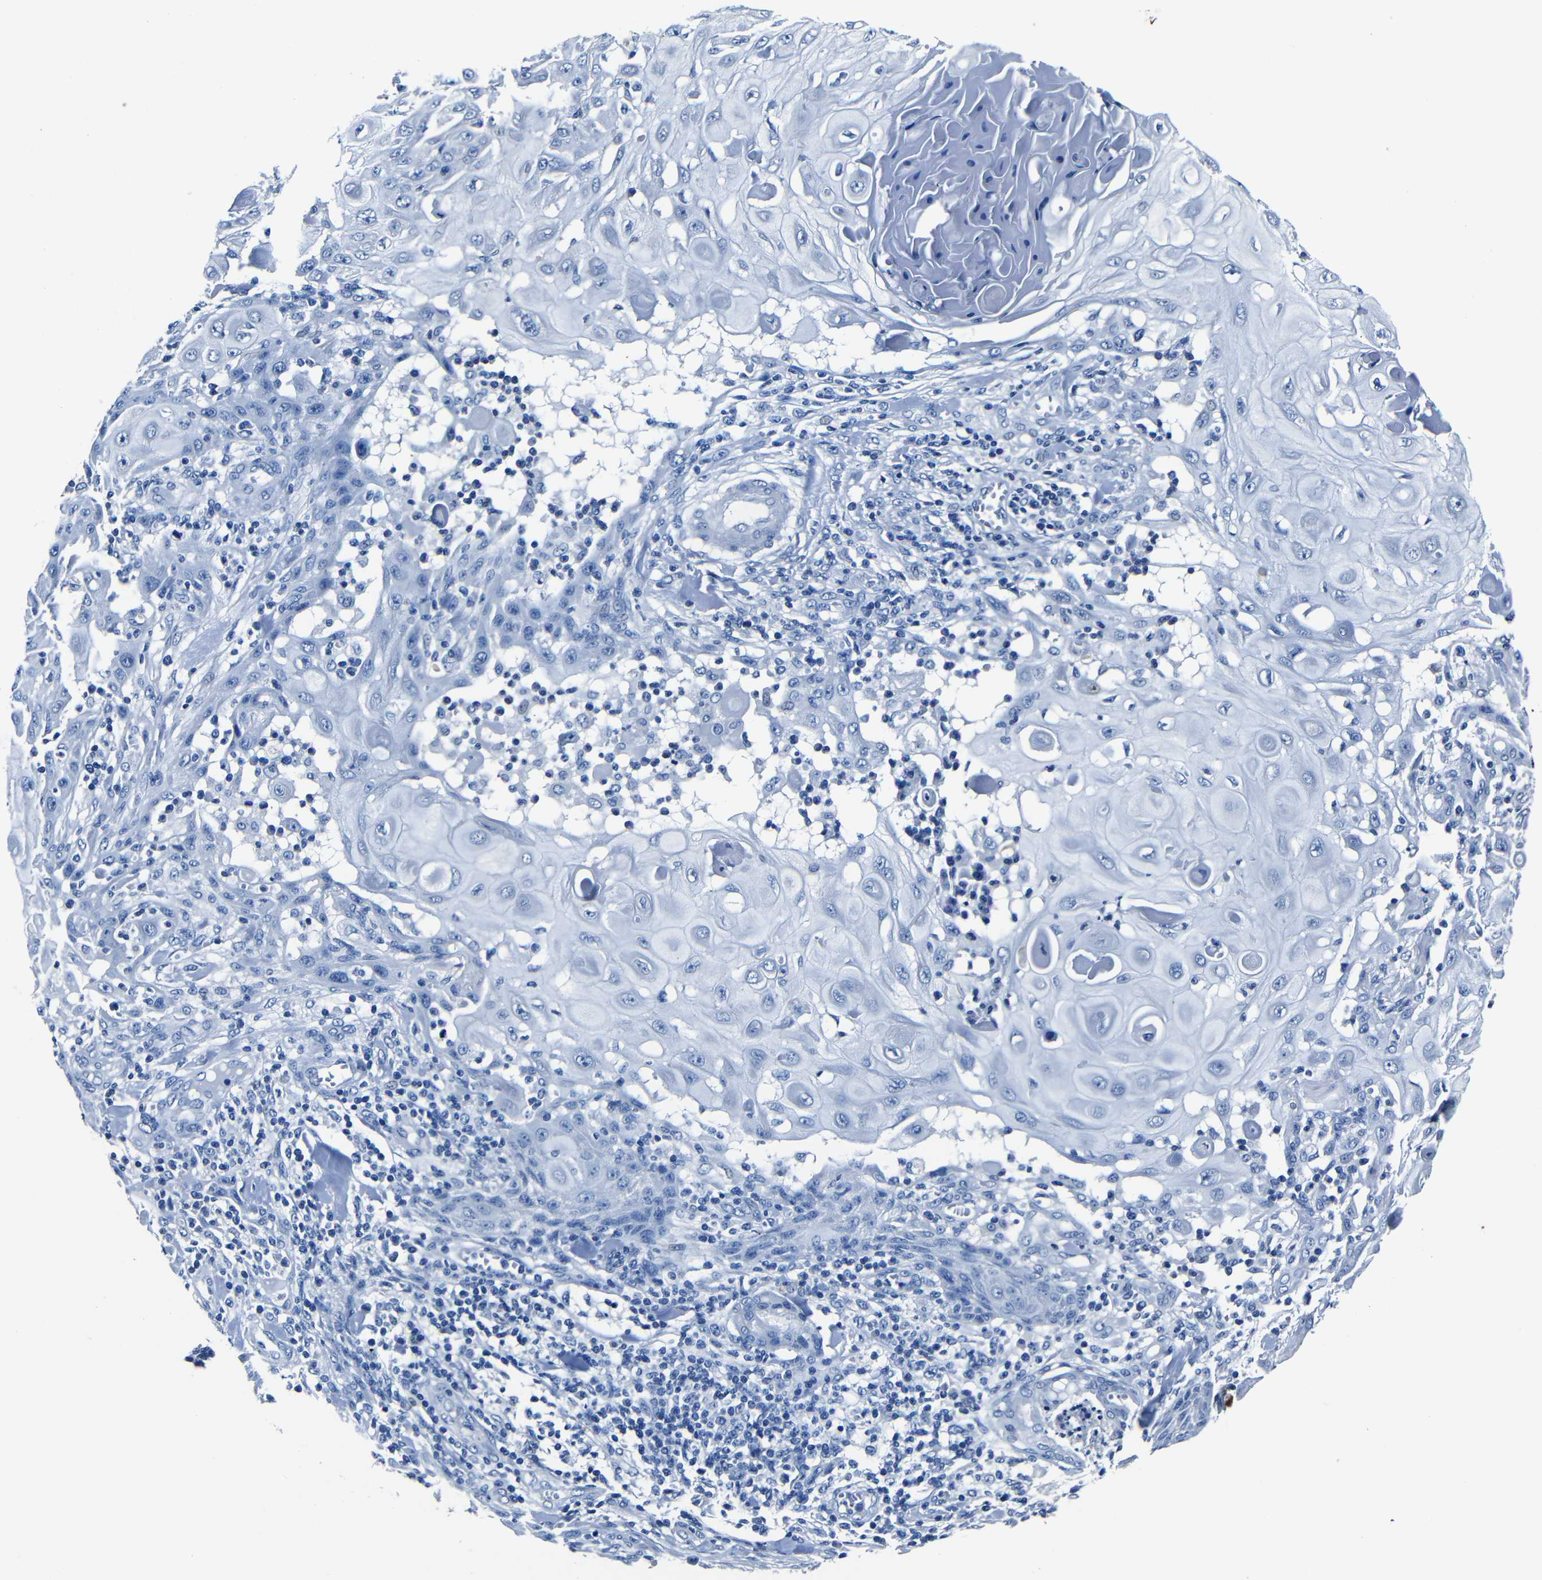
{"staining": {"intensity": "negative", "quantity": "none", "location": "none"}, "tissue": "skin cancer", "cell_type": "Tumor cells", "image_type": "cancer", "snomed": [{"axis": "morphology", "description": "Squamous cell carcinoma, NOS"}, {"axis": "topography", "description": "Skin"}], "caption": "This is an immunohistochemistry (IHC) micrograph of squamous cell carcinoma (skin). There is no staining in tumor cells.", "gene": "NCMAP", "patient": {"sex": "male", "age": 24}}